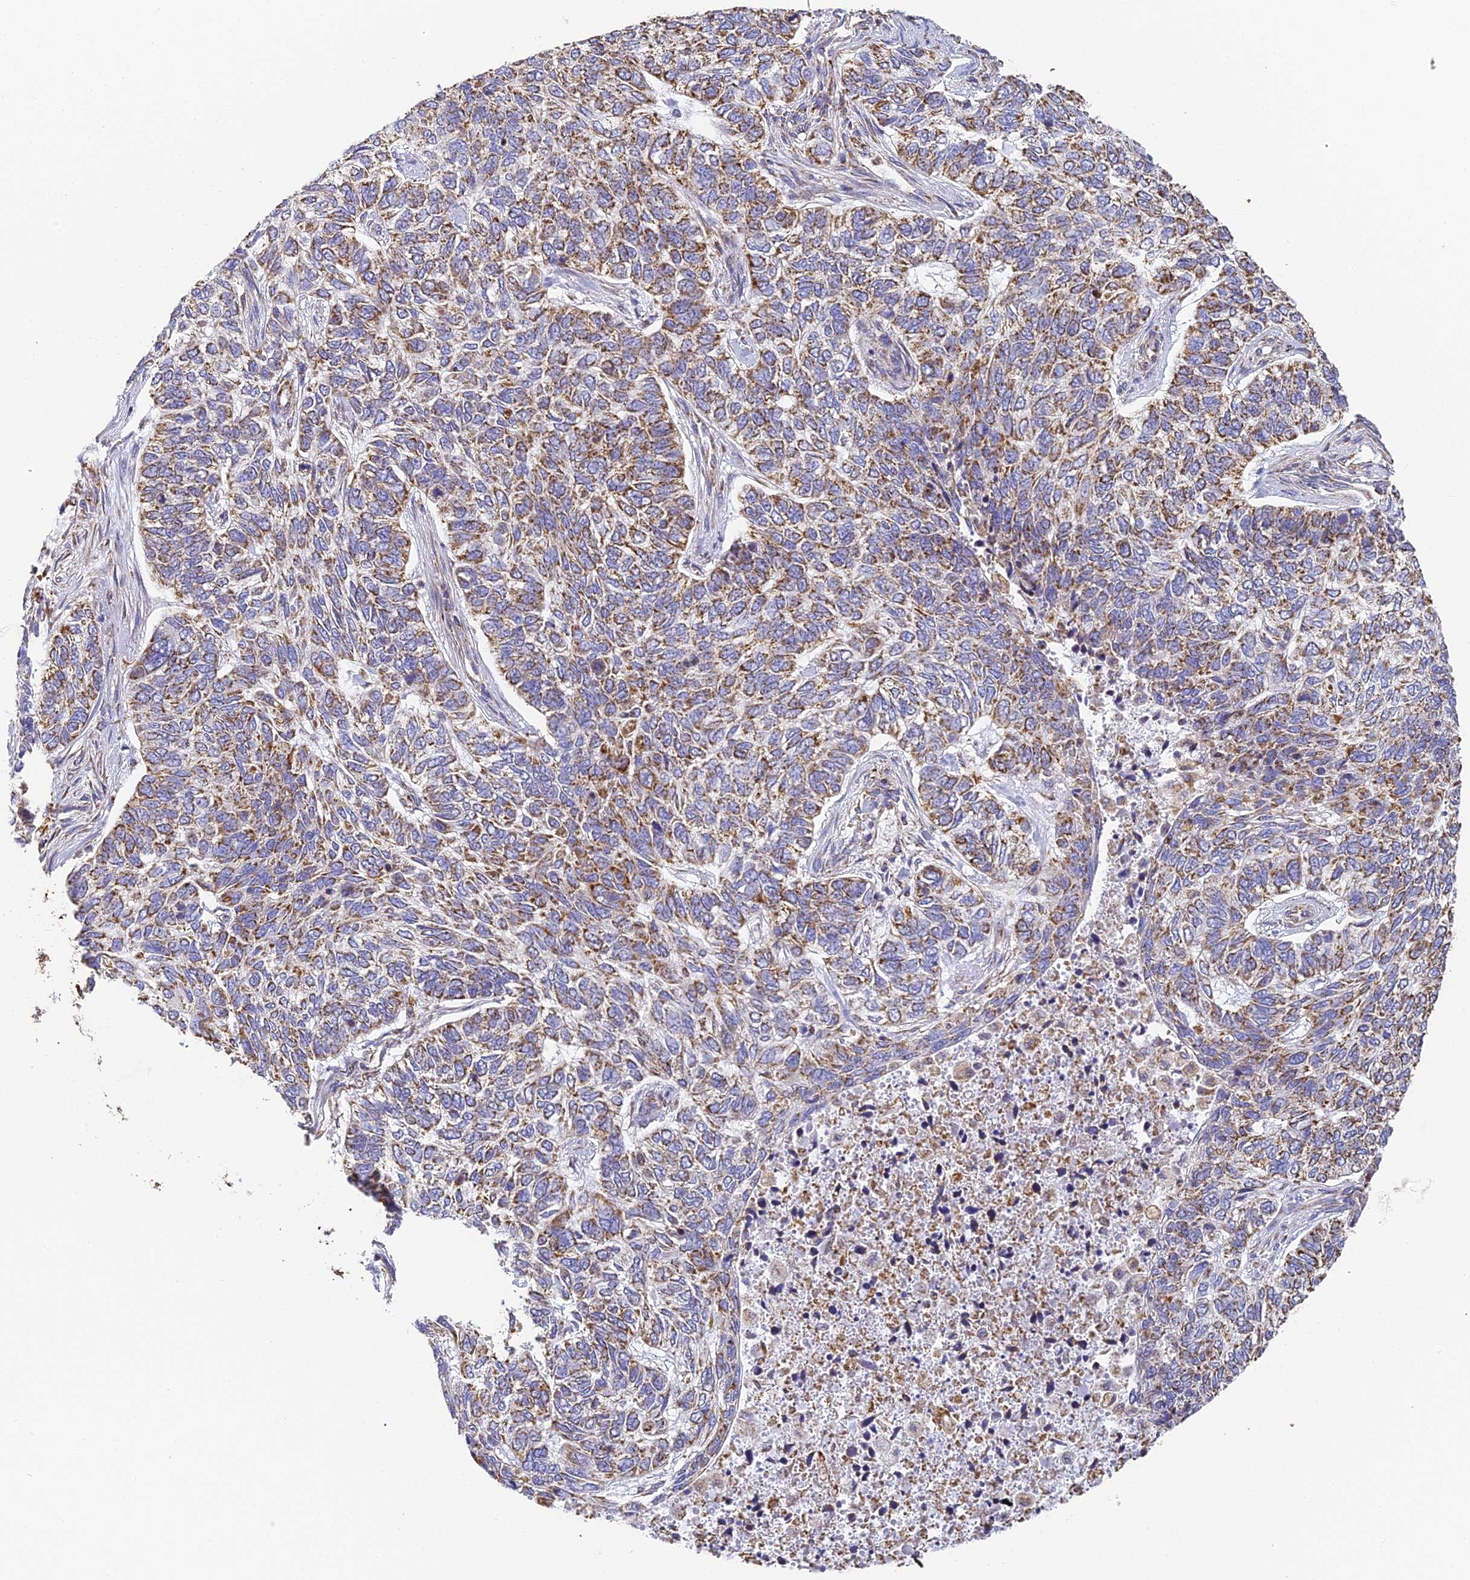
{"staining": {"intensity": "moderate", "quantity": ">75%", "location": "cytoplasmic/membranous"}, "tissue": "skin cancer", "cell_type": "Tumor cells", "image_type": "cancer", "snomed": [{"axis": "morphology", "description": "Basal cell carcinoma"}, {"axis": "topography", "description": "Skin"}], "caption": "The micrograph displays a brown stain indicating the presence of a protein in the cytoplasmic/membranous of tumor cells in skin basal cell carcinoma.", "gene": "COX6C", "patient": {"sex": "female", "age": 65}}